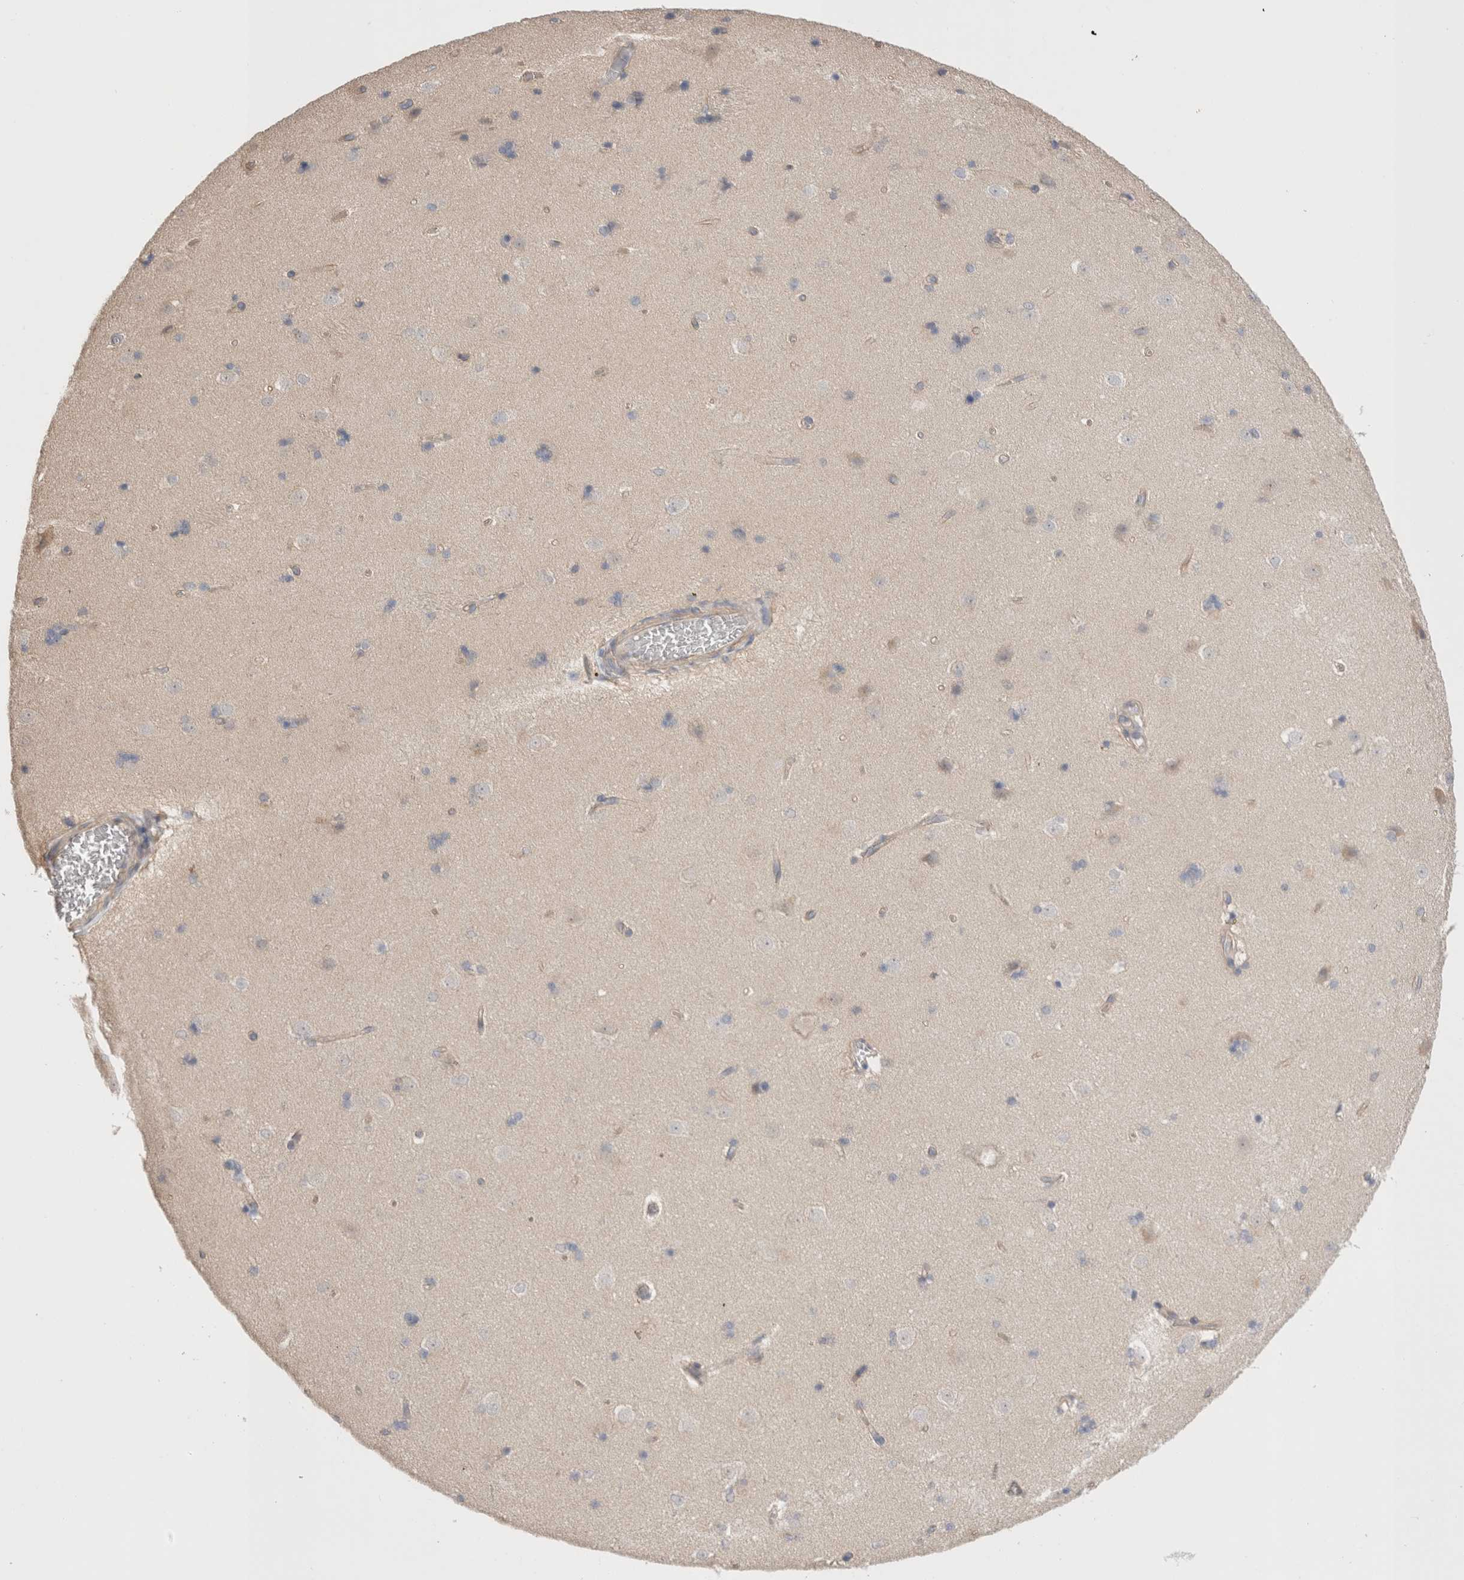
{"staining": {"intensity": "weak", "quantity": "<25%", "location": "cytoplasmic/membranous"}, "tissue": "caudate", "cell_type": "Glial cells", "image_type": "normal", "snomed": [{"axis": "morphology", "description": "Normal tissue, NOS"}, {"axis": "topography", "description": "Lateral ventricle wall"}], "caption": "High magnification brightfield microscopy of benign caudate stained with DAB (brown) and counterstained with hematoxylin (blue): glial cells show no significant staining.", "gene": "DMD", "patient": {"sex": "female", "age": 19}}